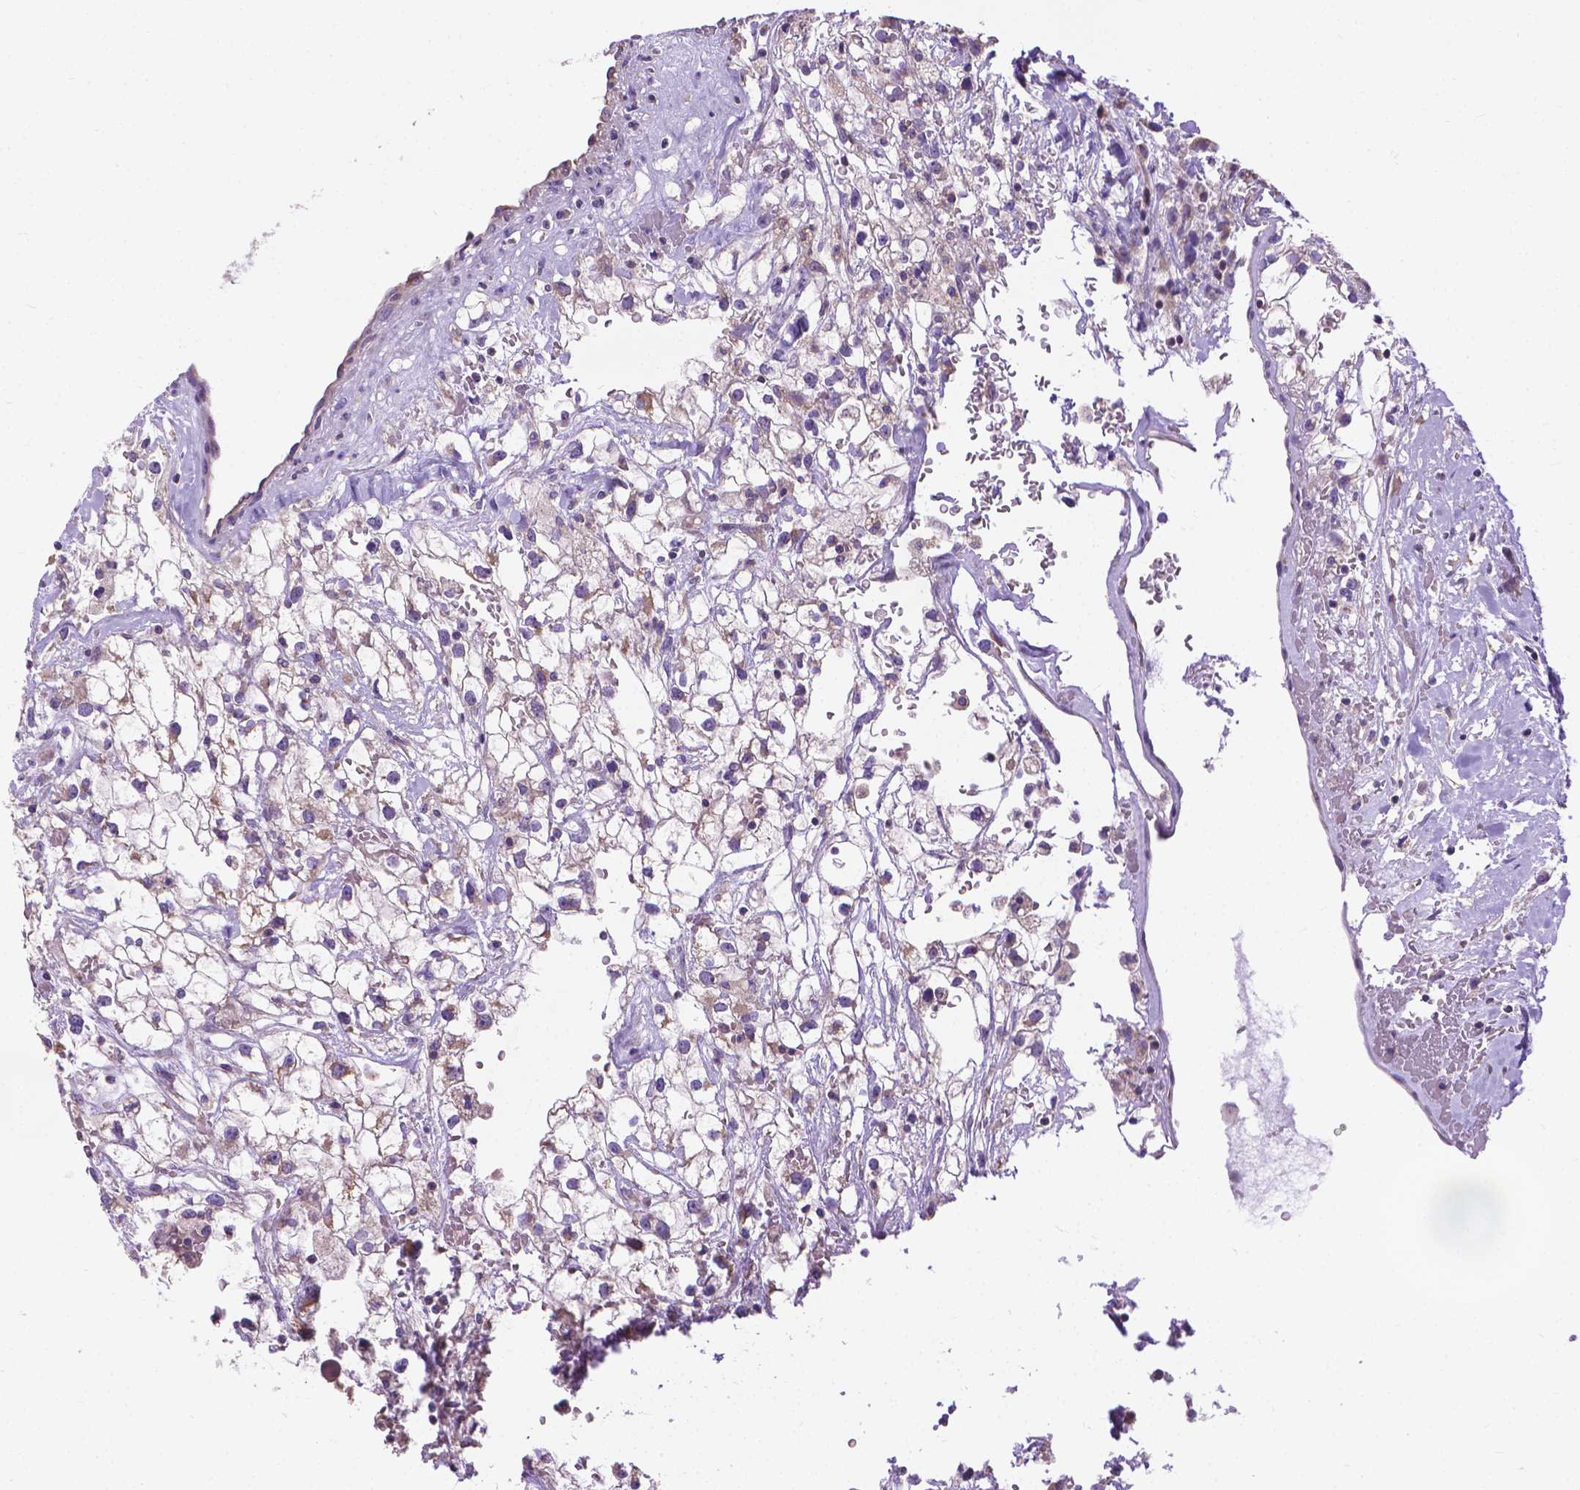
{"staining": {"intensity": "weak", "quantity": "<25%", "location": "cytoplasmic/membranous"}, "tissue": "renal cancer", "cell_type": "Tumor cells", "image_type": "cancer", "snomed": [{"axis": "morphology", "description": "Adenocarcinoma, NOS"}, {"axis": "topography", "description": "Kidney"}], "caption": "Immunohistochemistry of renal adenocarcinoma exhibits no positivity in tumor cells. Nuclei are stained in blue.", "gene": "SYN1", "patient": {"sex": "male", "age": 59}}